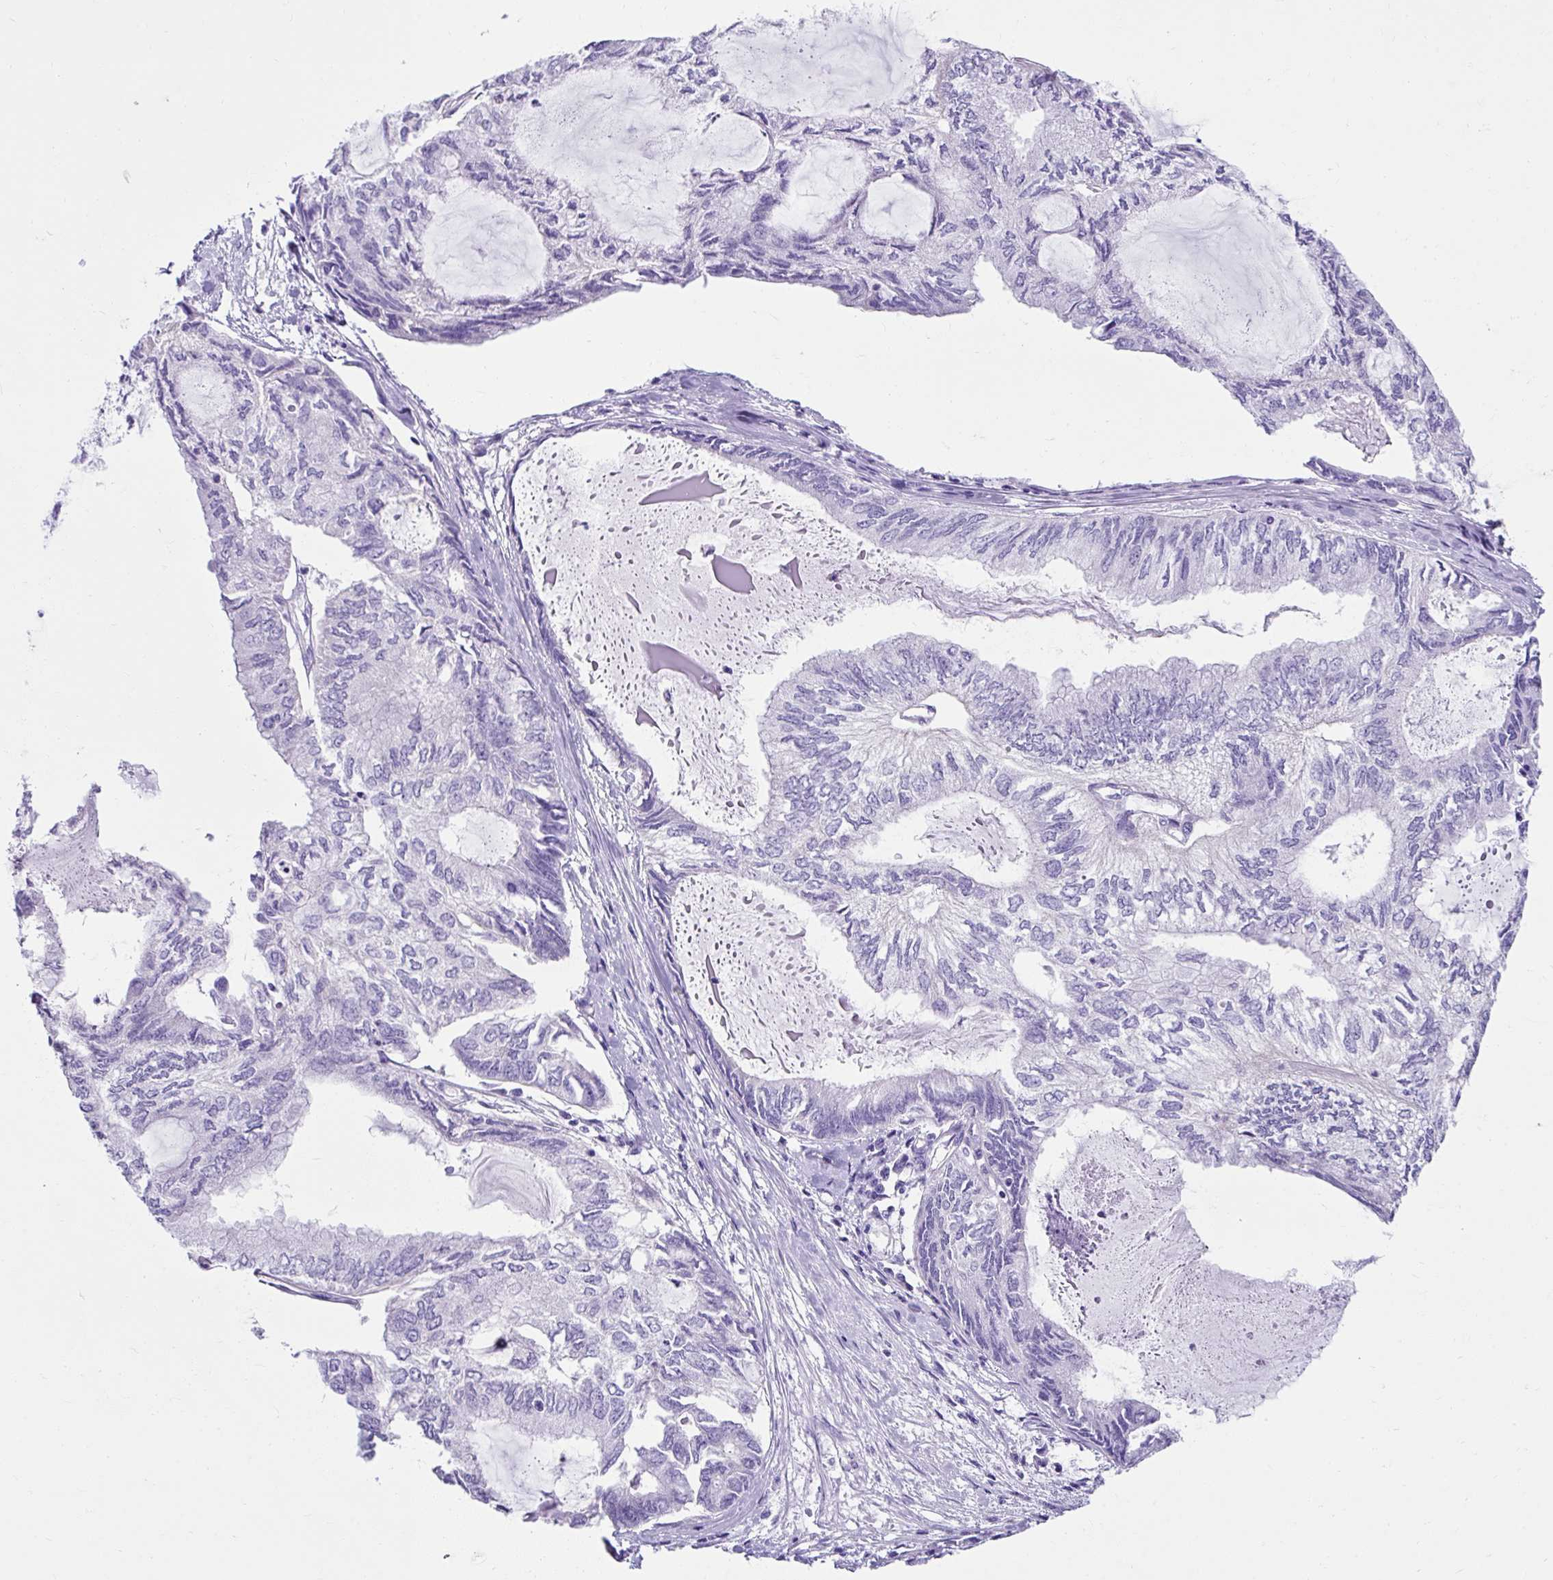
{"staining": {"intensity": "negative", "quantity": "none", "location": "none"}, "tissue": "endometrial cancer", "cell_type": "Tumor cells", "image_type": "cancer", "snomed": [{"axis": "morphology", "description": "Adenocarcinoma, NOS"}, {"axis": "topography", "description": "Endometrium"}], "caption": "IHC histopathology image of human endometrial adenocarcinoma stained for a protein (brown), which reveals no positivity in tumor cells.", "gene": "KRT12", "patient": {"sex": "female", "age": 80}}